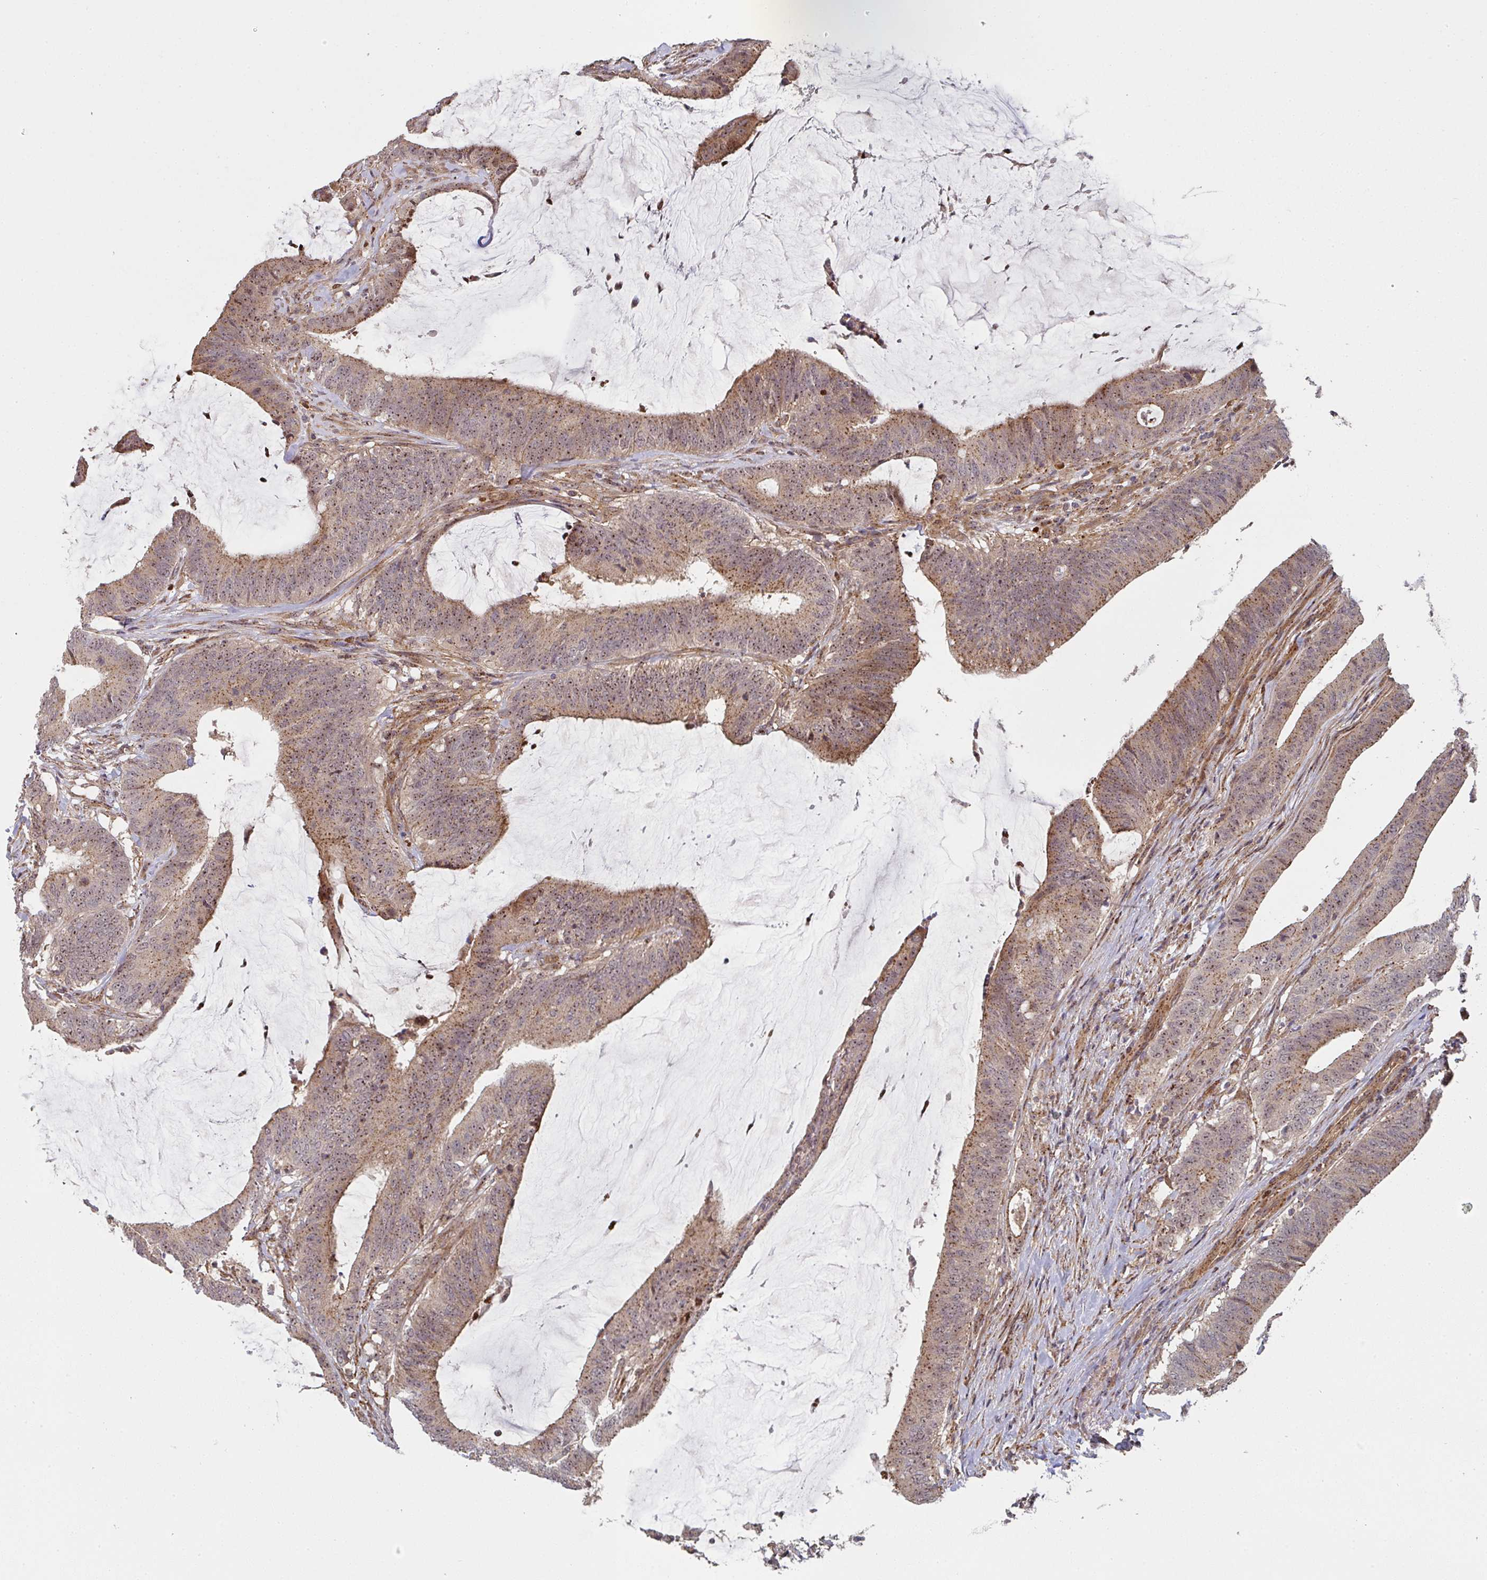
{"staining": {"intensity": "moderate", "quantity": ">75%", "location": "cytoplasmic/membranous,nuclear"}, "tissue": "colorectal cancer", "cell_type": "Tumor cells", "image_type": "cancer", "snomed": [{"axis": "morphology", "description": "Adenocarcinoma, NOS"}, {"axis": "topography", "description": "Colon"}], "caption": "A histopathology image of colorectal cancer stained for a protein demonstrates moderate cytoplasmic/membranous and nuclear brown staining in tumor cells.", "gene": "SIMC1", "patient": {"sex": "female", "age": 43}}